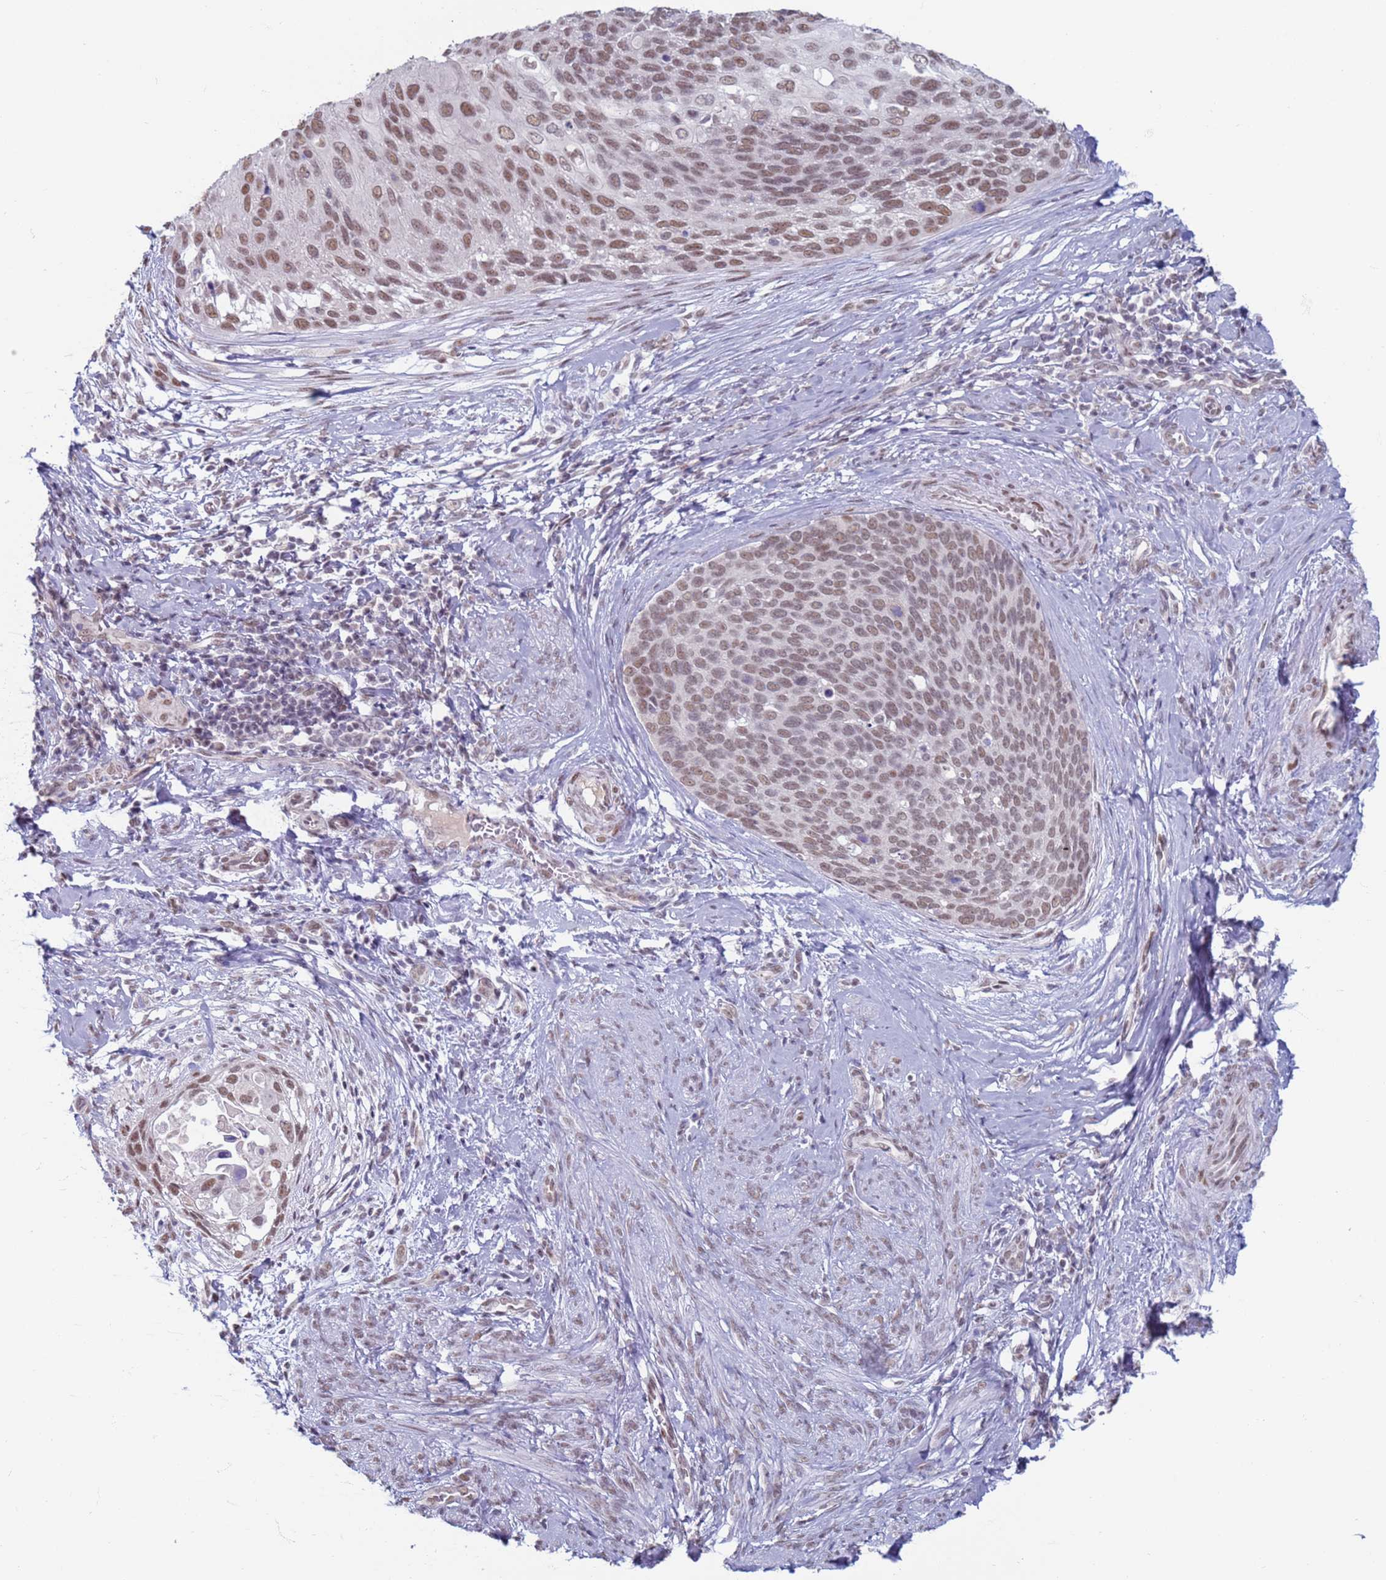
{"staining": {"intensity": "moderate", "quantity": ">75%", "location": "nuclear"}, "tissue": "cervical cancer", "cell_type": "Tumor cells", "image_type": "cancer", "snomed": [{"axis": "morphology", "description": "Squamous cell carcinoma, NOS"}, {"axis": "topography", "description": "Cervix"}], "caption": "IHC image of neoplastic tissue: cervical cancer (squamous cell carcinoma) stained using IHC demonstrates medium levels of moderate protein expression localized specifically in the nuclear of tumor cells, appearing as a nuclear brown color.", "gene": "SAE1", "patient": {"sex": "female", "age": 80}}